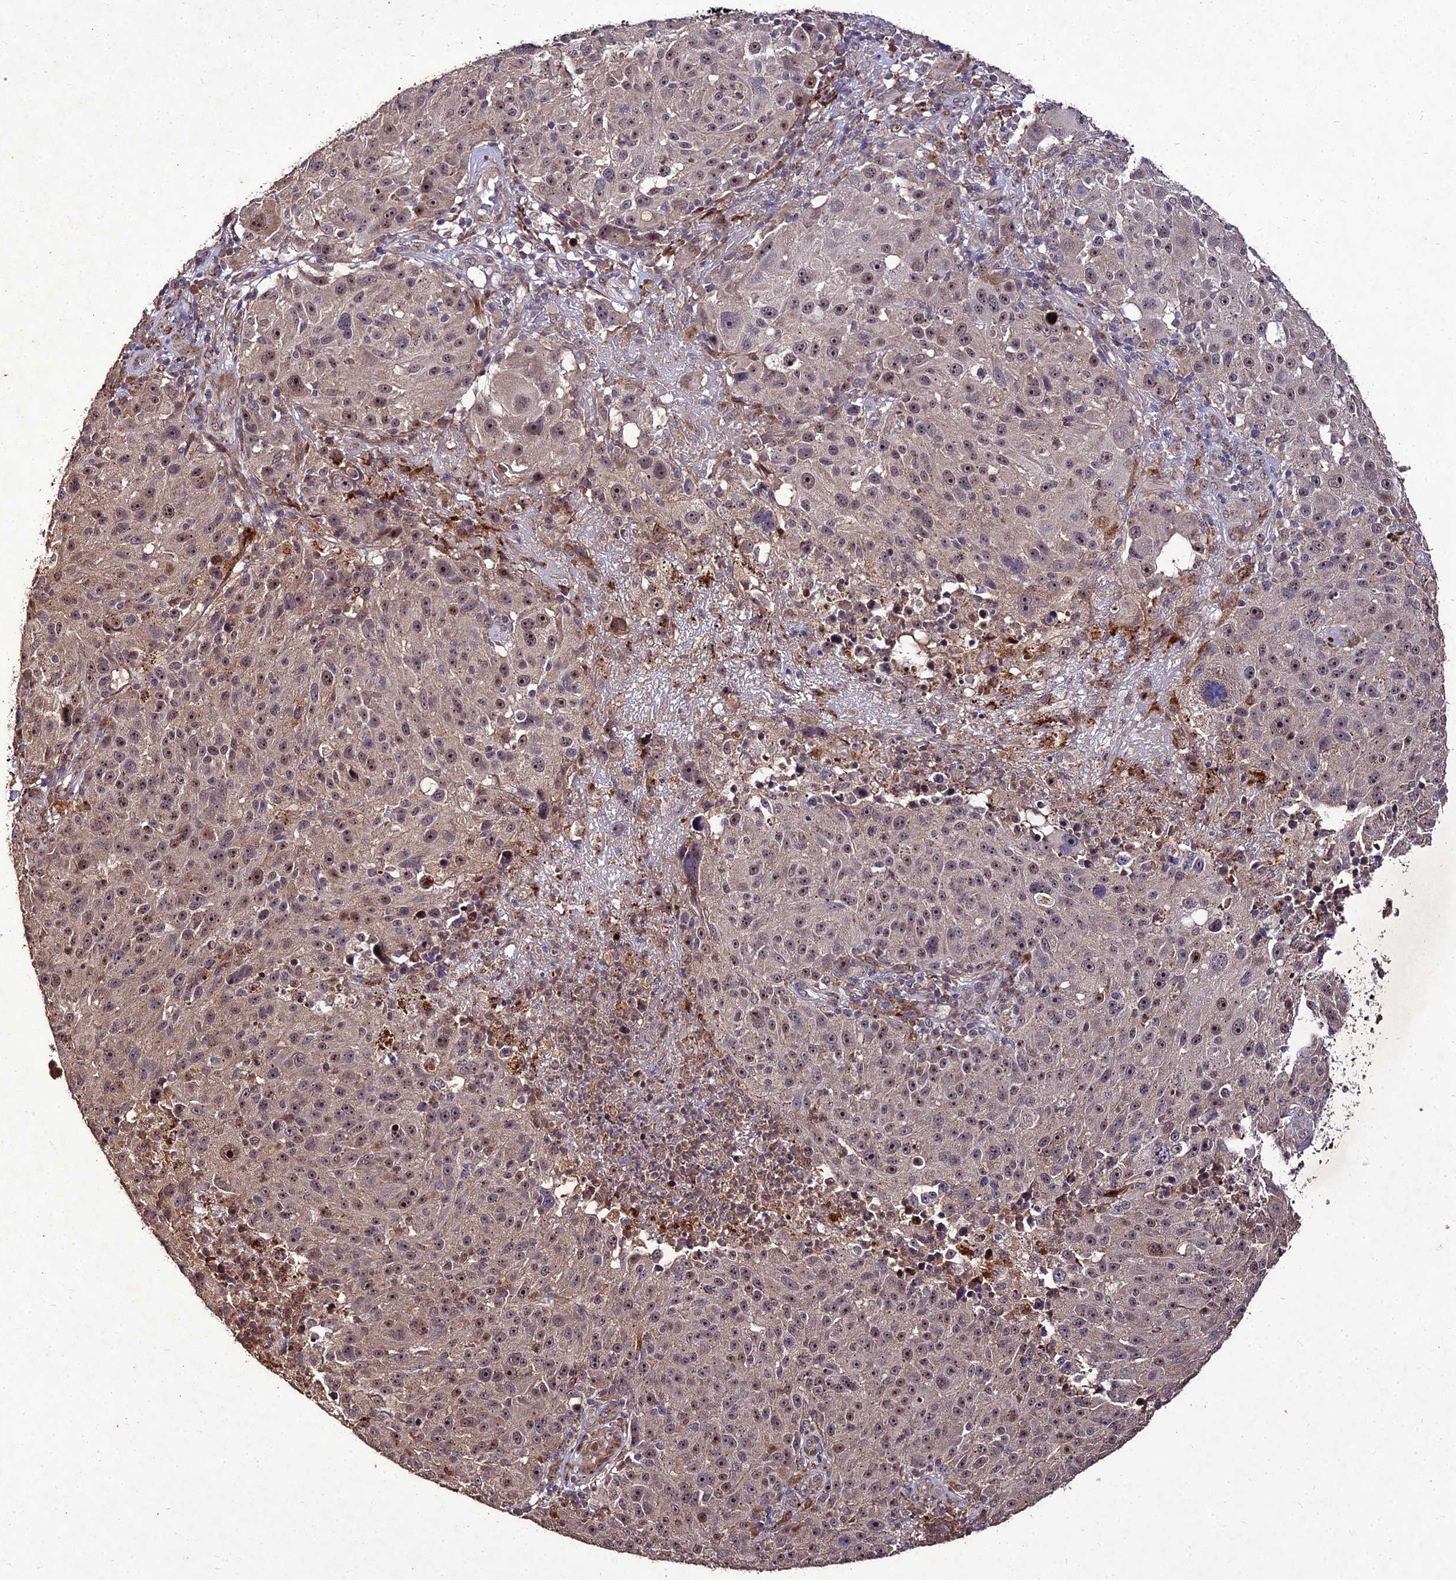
{"staining": {"intensity": "weak", "quantity": ">75%", "location": "nuclear"}, "tissue": "melanoma", "cell_type": "Tumor cells", "image_type": "cancer", "snomed": [{"axis": "morphology", "description": "Malignant melanoma, NOS"}, {"axis": "topography", "description": "Skin"}], "caption": "Protein expression analysis of melanoma shows weak nuclear staining in approximately >75% of tumor cells.", "gene": "ZNF766", "patient": {"sex": "male", "age": 53}}